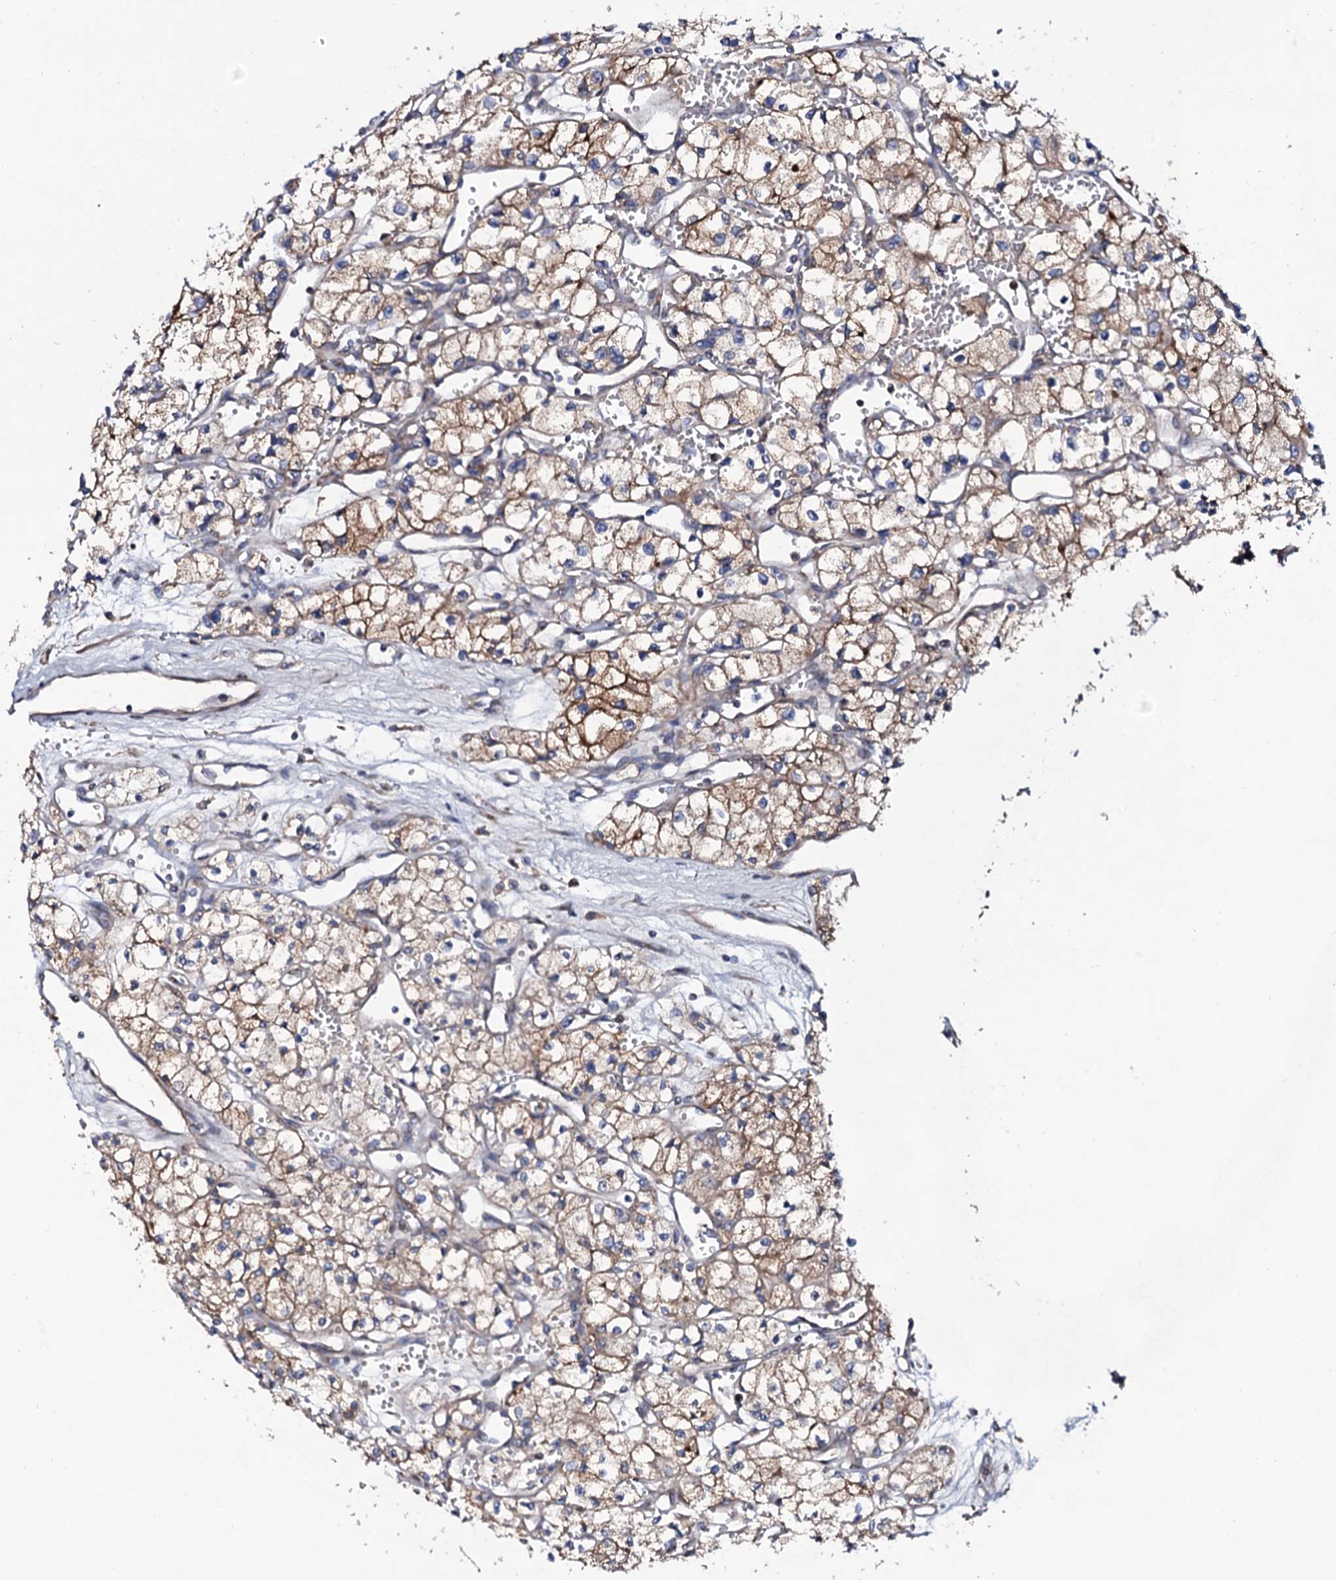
{"staining": {"intensity": "moderate", "quantity": ">75%", "location": "cytoplasmic/membranous"}, "tissue": "renal cancer", "cell_type": "Tumor cells", "image_type": "cancer", "snomed": [{"axis": "morphology", "description": "Adenocarcinoma, NOS"}, {"axis": "topography", "description": "Kidney"}], "caption": "Protein analysis of adenocarcinoma (renal) tissue reveals moderate cytoplasmic/membranous positivity in about >75% of tumor cells.", "gene": "PPP1R3D", "patient": {"sex": "male", "age": 59}}